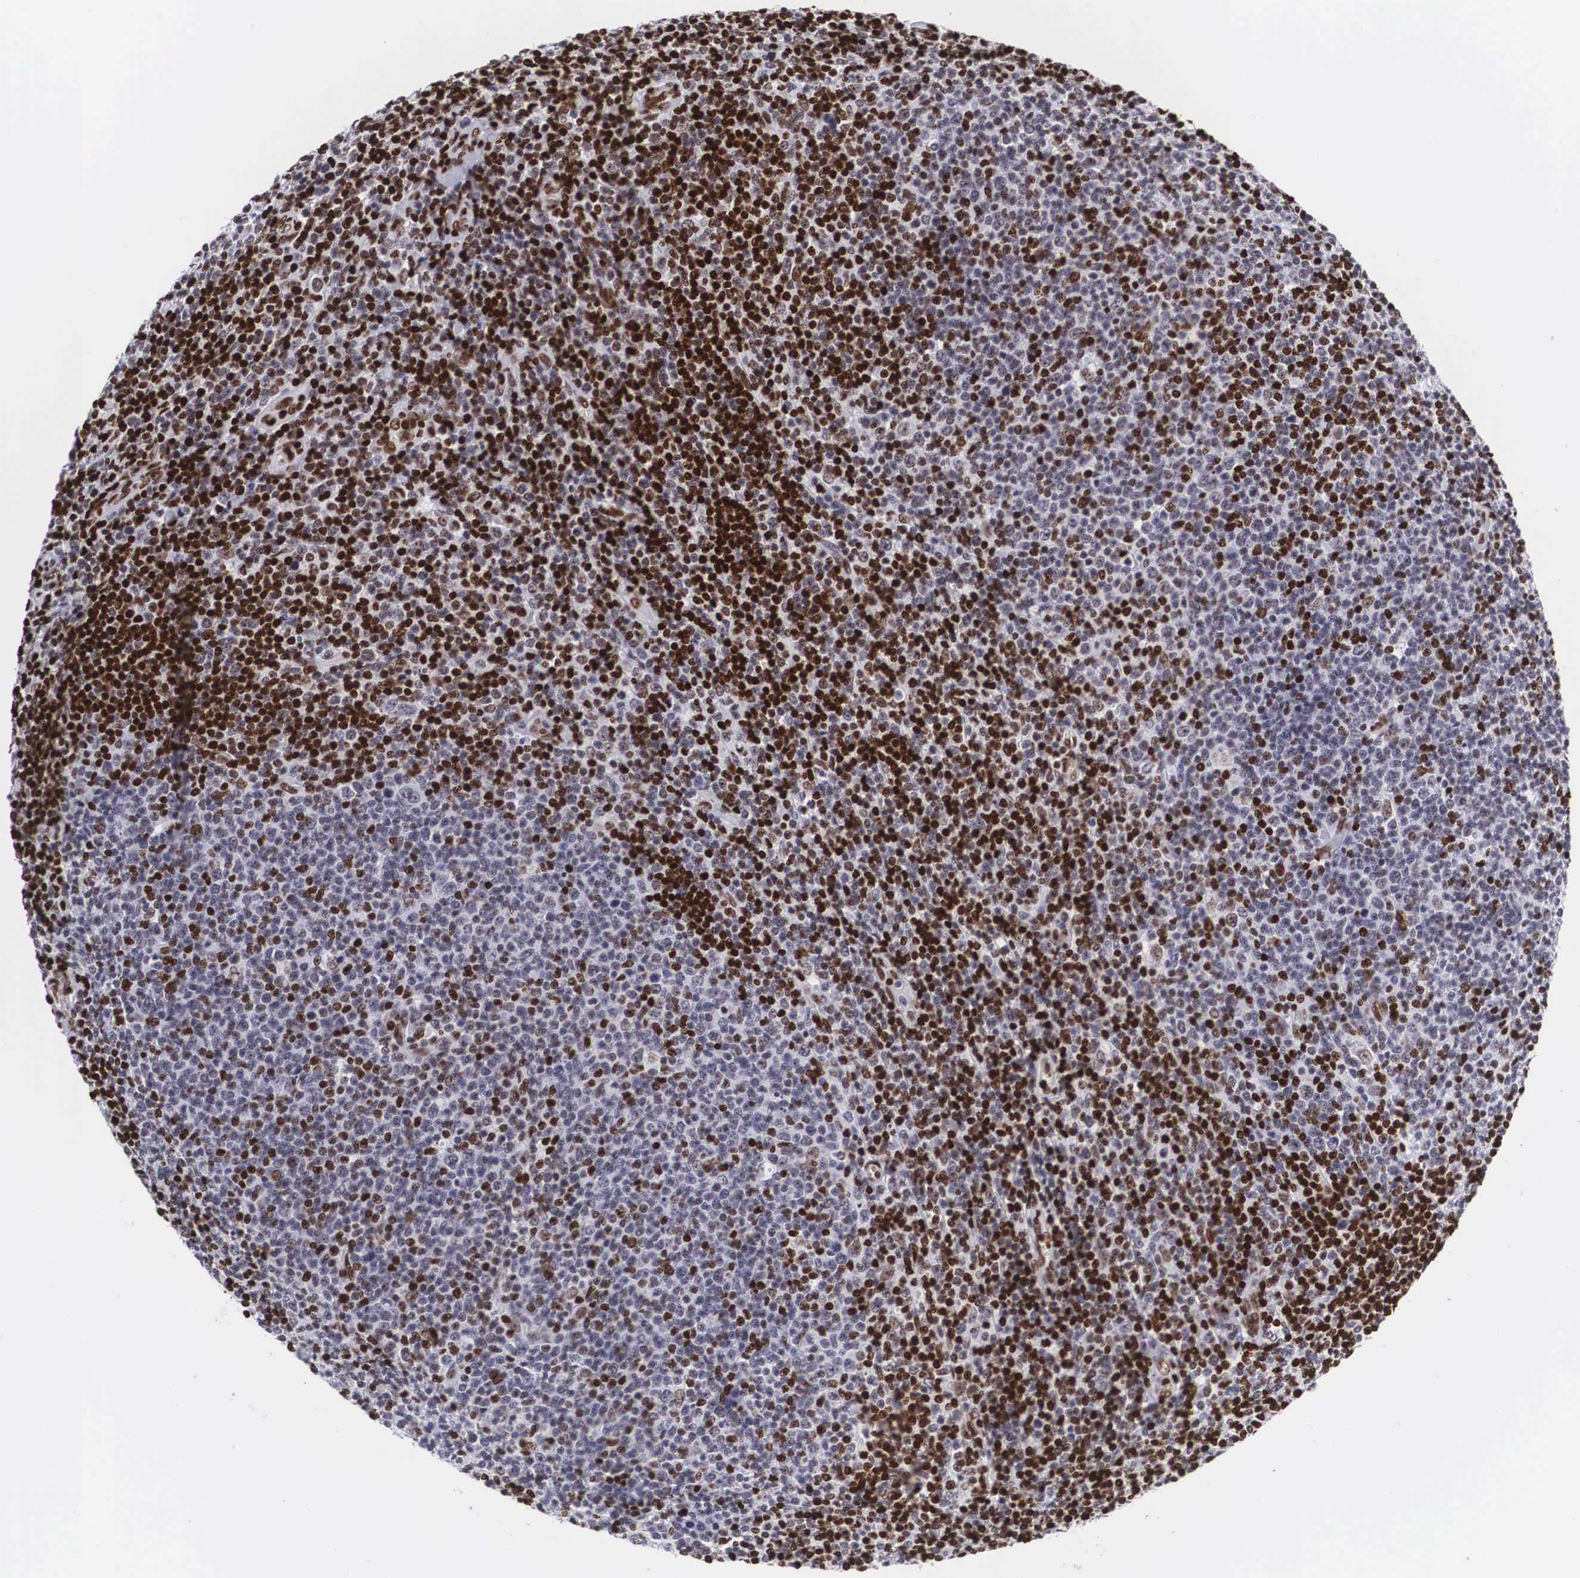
{"staining": {"intensity": "strong", "quantity": ">75%", "location": "nuclear"}, "tissue": "lymphoma", "cell_type": "Tumor cells", "image_type": "cancer", "snomed": [{"axis": "morphology", "description": "Malignant lymphoma, non-Hodgkin's type, Low grade"}, {"axis": "topography", "description": "Lymph node"}], "caption": "Low-grade malignant lymphoma, non-Hodgkin's type tissue shows strong nuclear positivity in about >75% of tumor cells", "gene": "MECP2", "patient": {"sex": "male", "age": 74}}